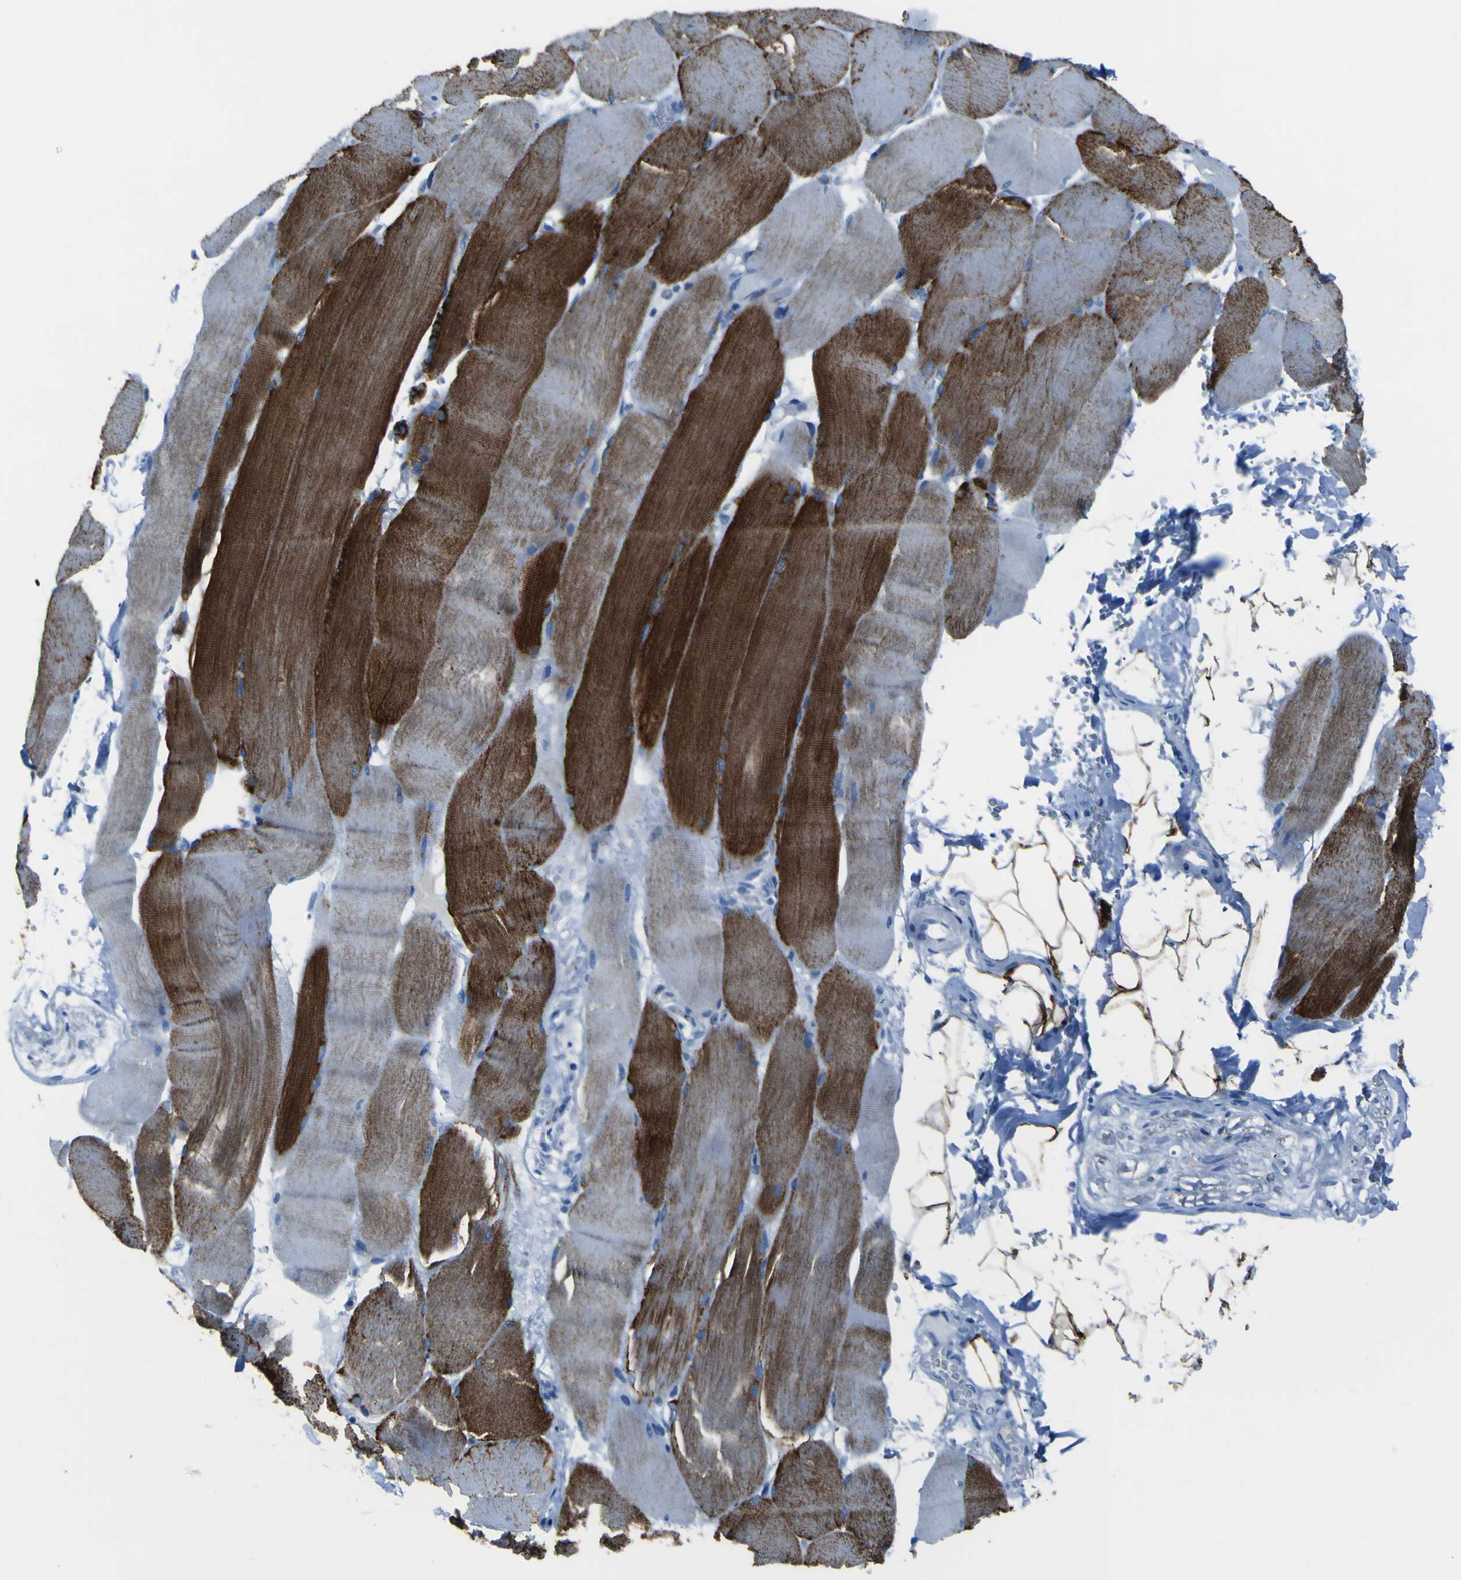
{"staining": {"intensity": "strong", "quantity": "25%-75%", "location": "cytoplasmic/membranous"}, "tissue": "skeletal muscle", "cell_type": "Myocytes", "image_type": "normal", "snomed": [{"axis": "morphology", "description": "Normal tissue, NOS"}, {"axis": "topography", "description": "Skin"}, {"axis": "topography", "description": "Skeletal muscle"}], "caption": "Immunohistochemical staining of normal skeletal muscle reveals 25%-75% levels of strong cytoplasmic/membranous protein positivity in approximately 25%-75% of myocytes.", "gene": "ACSL1", "patient": {"sex": "male", "age": 83}}